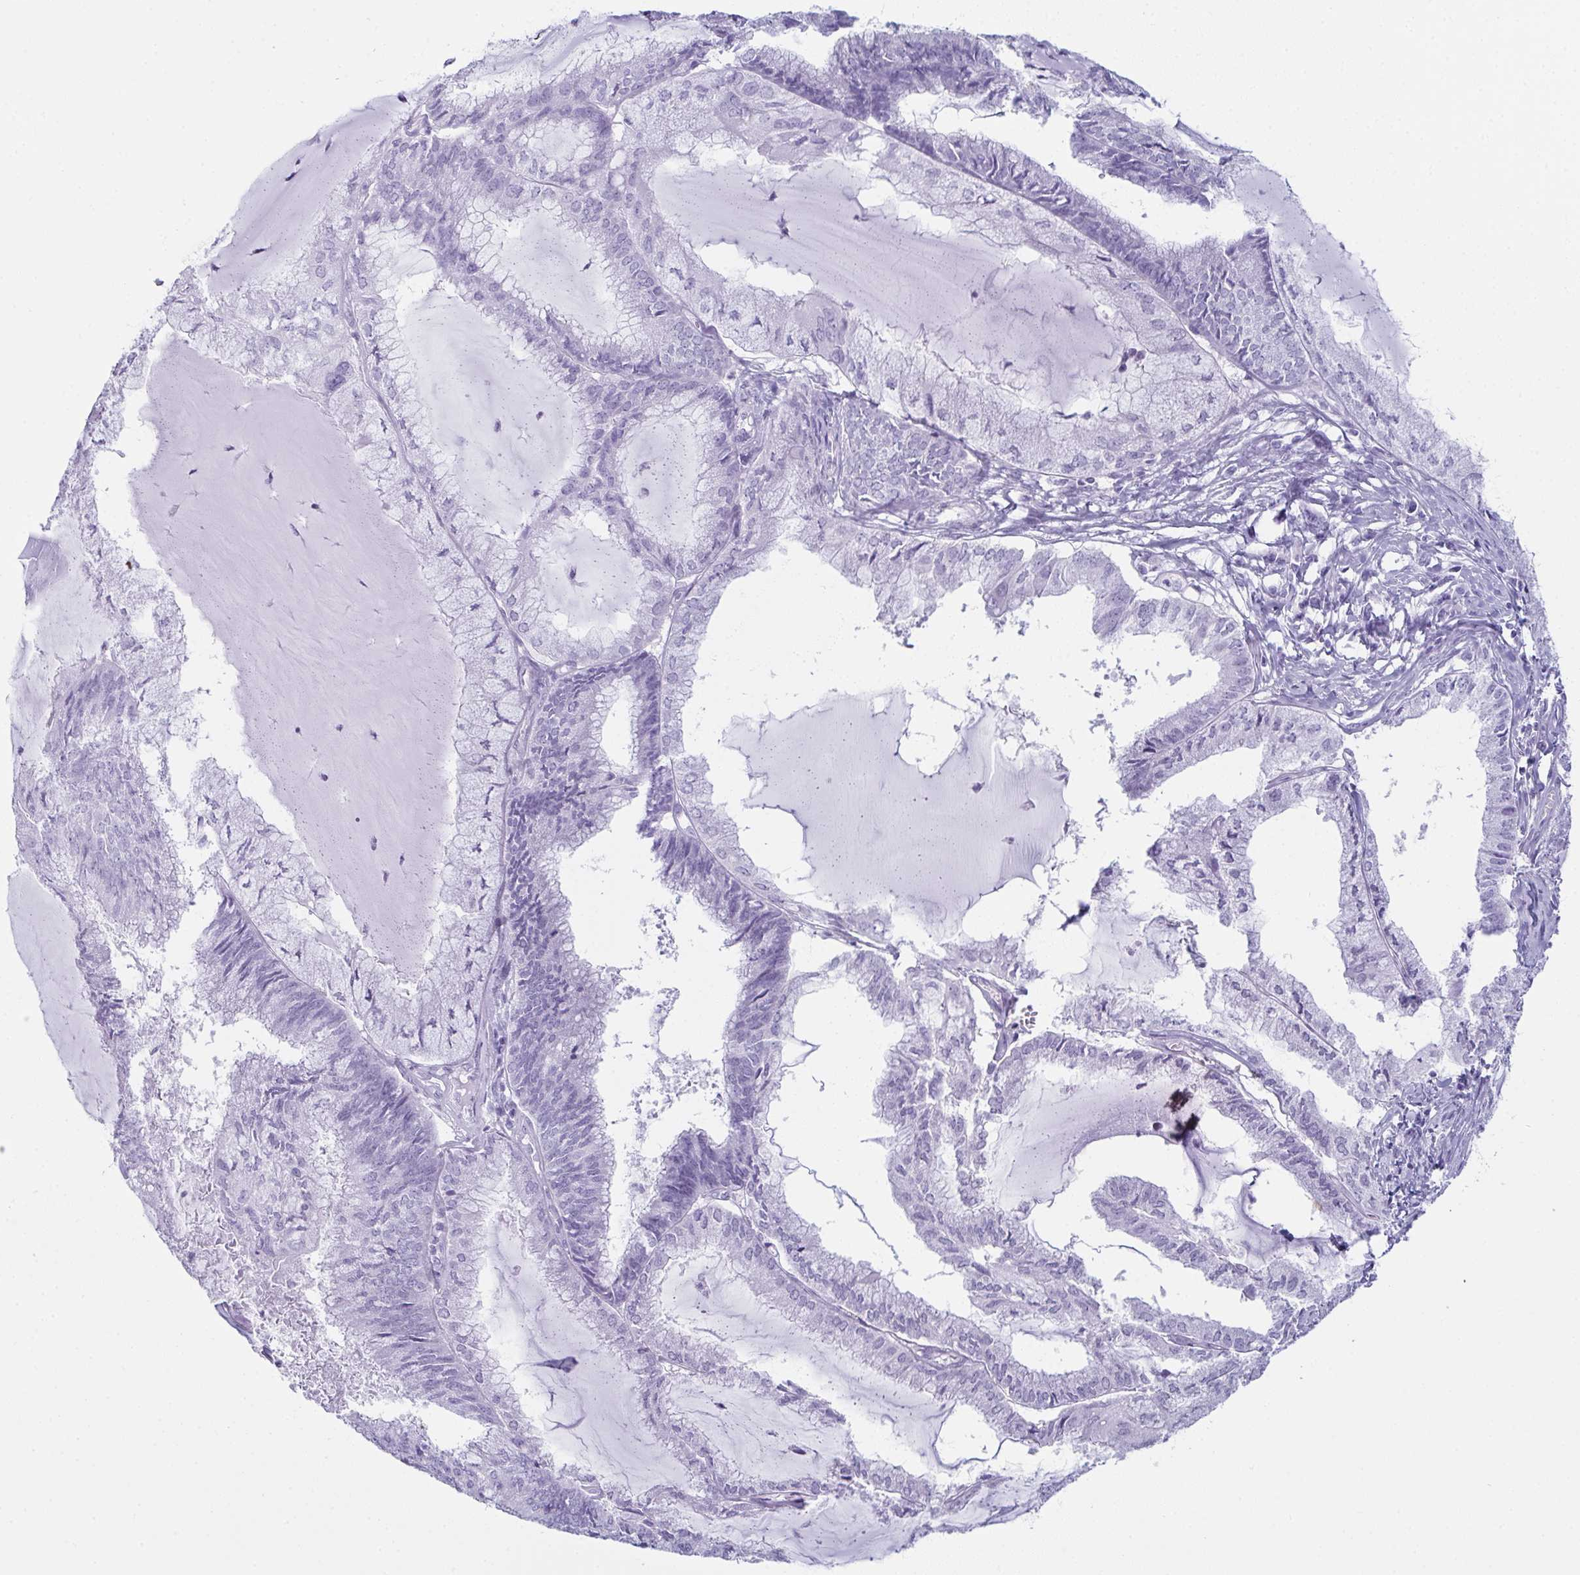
{"staining": {"intensity": "negative", "quantity": "none", "location": "none"}, "tissue": "endometrial cancer", "cell_type": "Tumor cells", "image_type": "cancer", "snomed": [{"axis": "morphology", "description": "Carcinoma, NOS"}, {"axis": "topography", "description": "Endometrium"}], "caption": "There is no significant staining in tumor cells of endometrial cancer (carcinoma).", "gene": "ENKUR", "patient": {"sex": "female", "age": 62}}